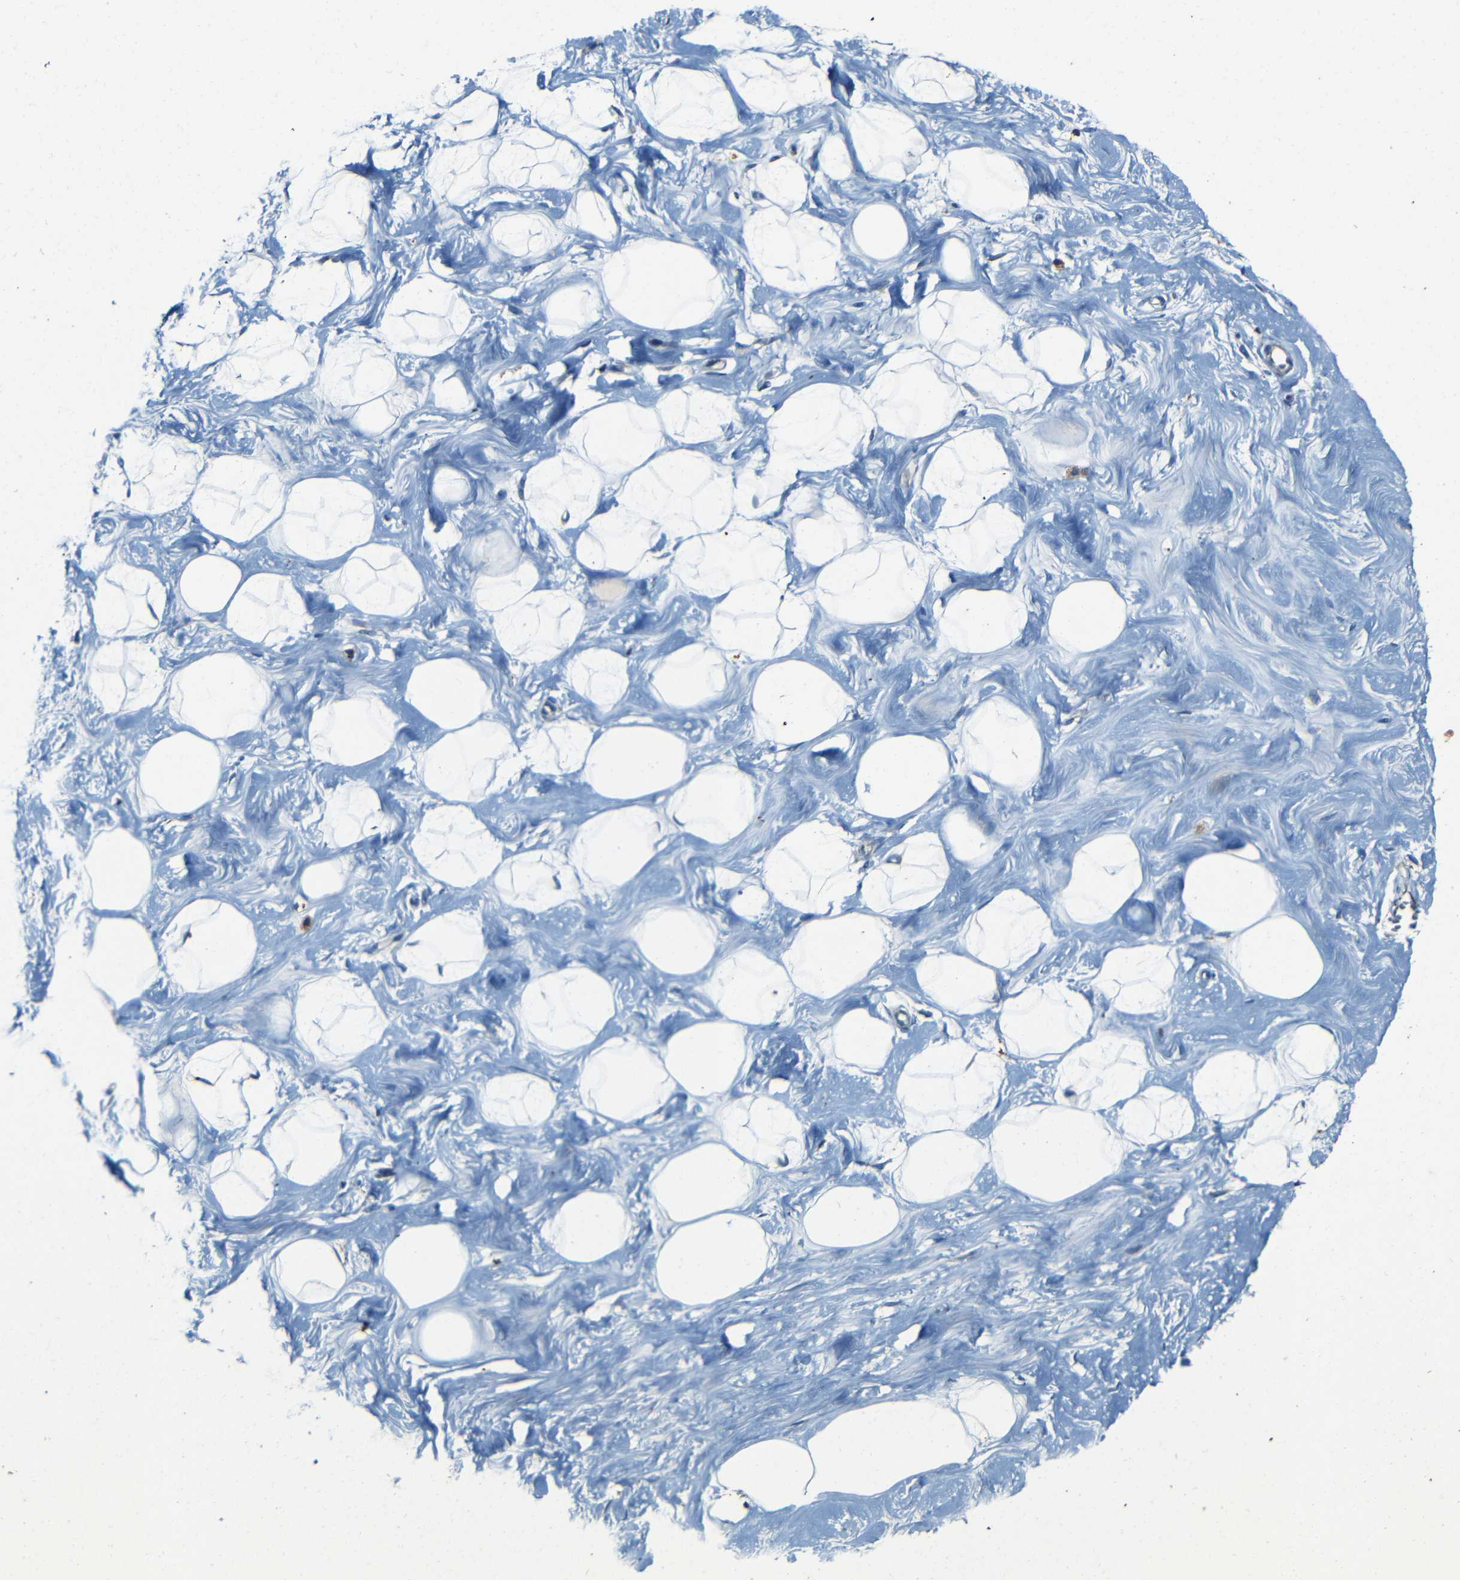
{"staining": {"intensity": "negative", "quantity": "none", "location": "none"}, "tissue": "breast", "cell_type": "Adipocytes", "image_type": "normal", "snomed": [{"axis": "morphology", "description": "Normal tissue, NOS"}, {"axis": "topography", "description": "Breast"}], "caption": "The image displays no staining of adipocytes in normal breast. (DAB immunohistochemistry with hematoxylin counter stain).", "gene": "WSCD2", "patient": {"sex": "female", "age": 23}}